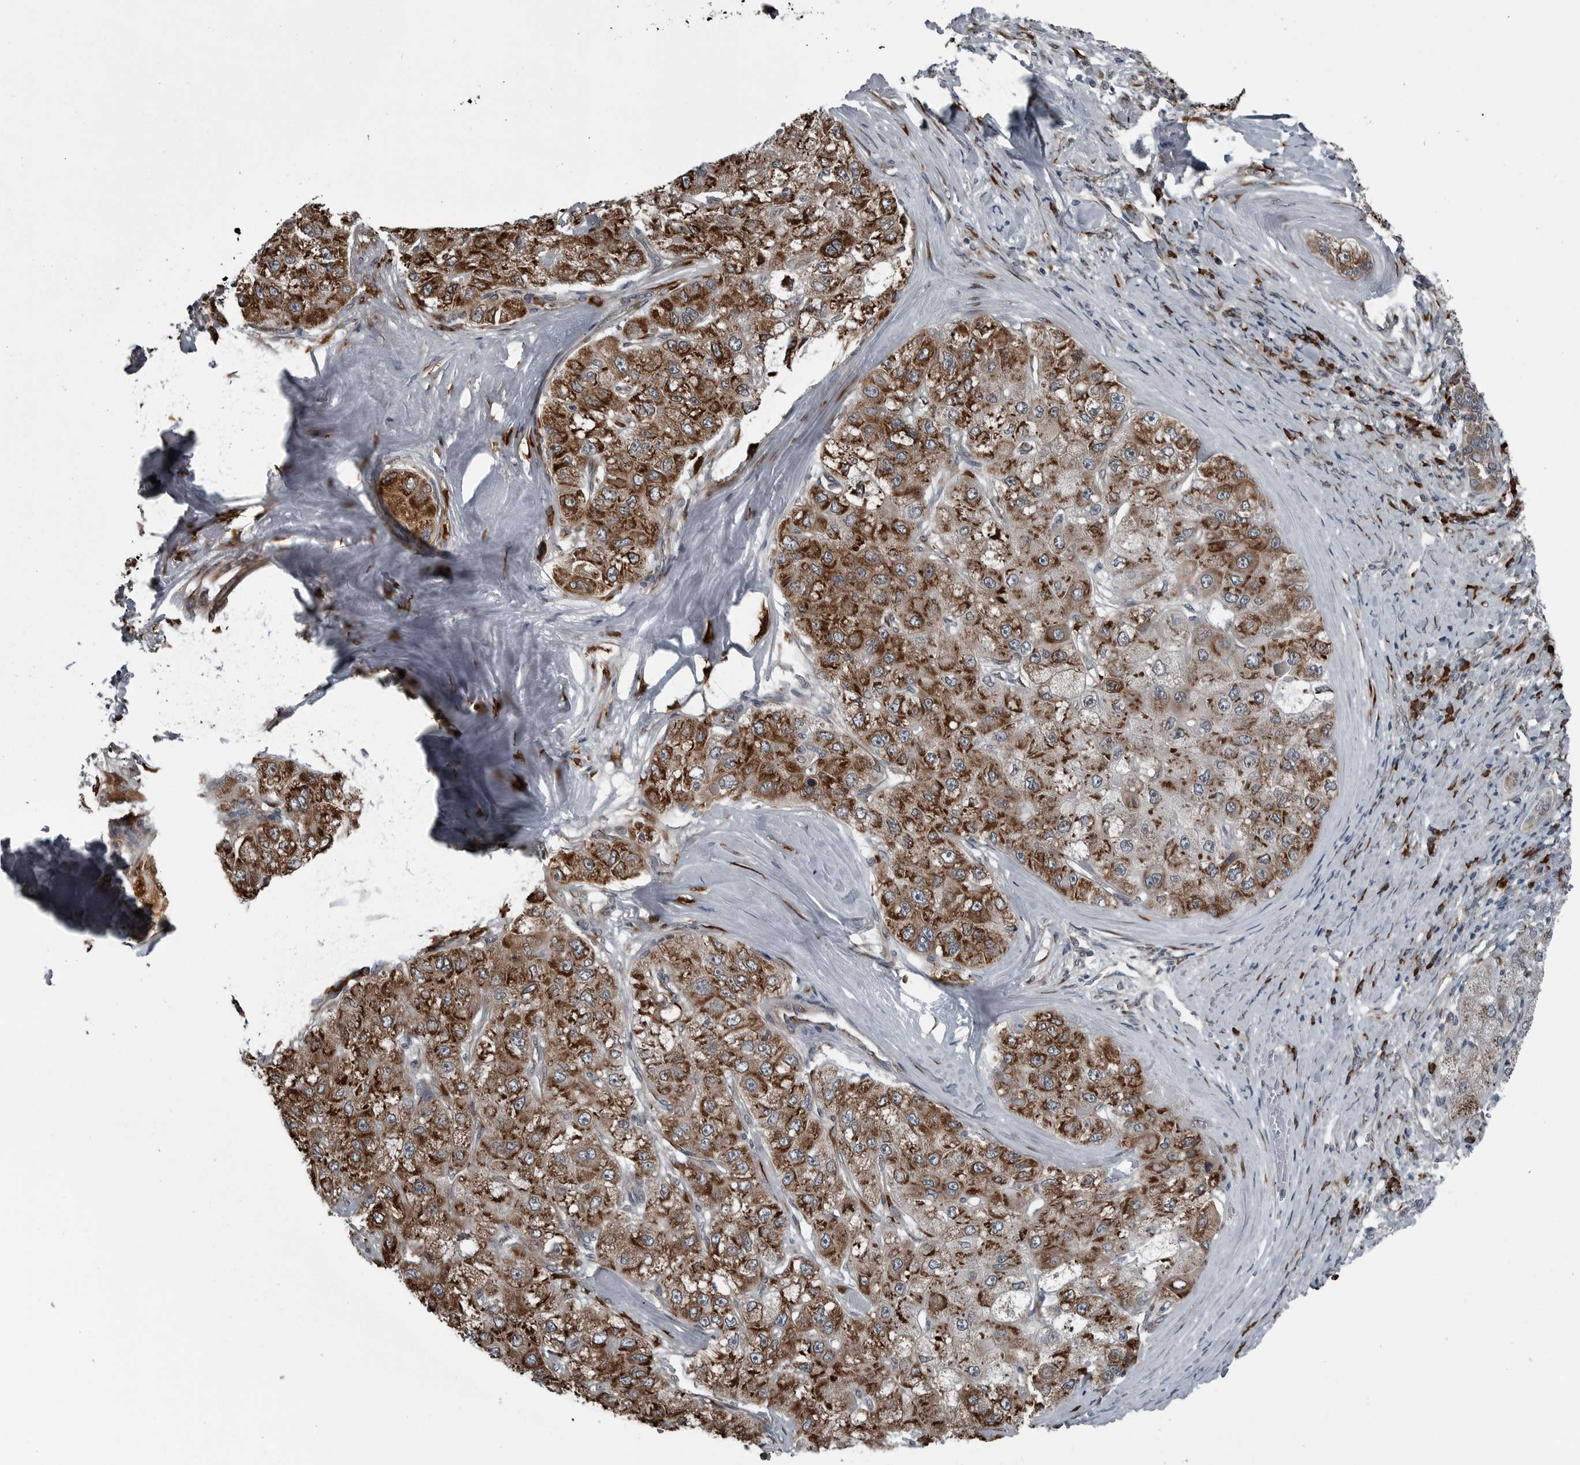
{"staining": {"intensity": "strong", "quantity": ">75%", "location": "cytoplasmic/membranous"}, "tissue": "liver cancer", "cell_type": "Tumor cells", "image_type": "cancer", "snomed": [{"axis": "morphology", "description": "Carcinoma, Hepatocellular, NOS"}, {"axis": "topography", "description": "Liver"}], "caption": "Liver cancer (hepatocellular carcinoma) was stained to show a protein in brown. There is high levels of strong cytoplasmic/membranous expression in about >75% of tumor cells. Ihc stains the protein in brown and the nuclei are stained blue.", "gene": "CEP85", "patient": {"sex": "male", "age": 80}}